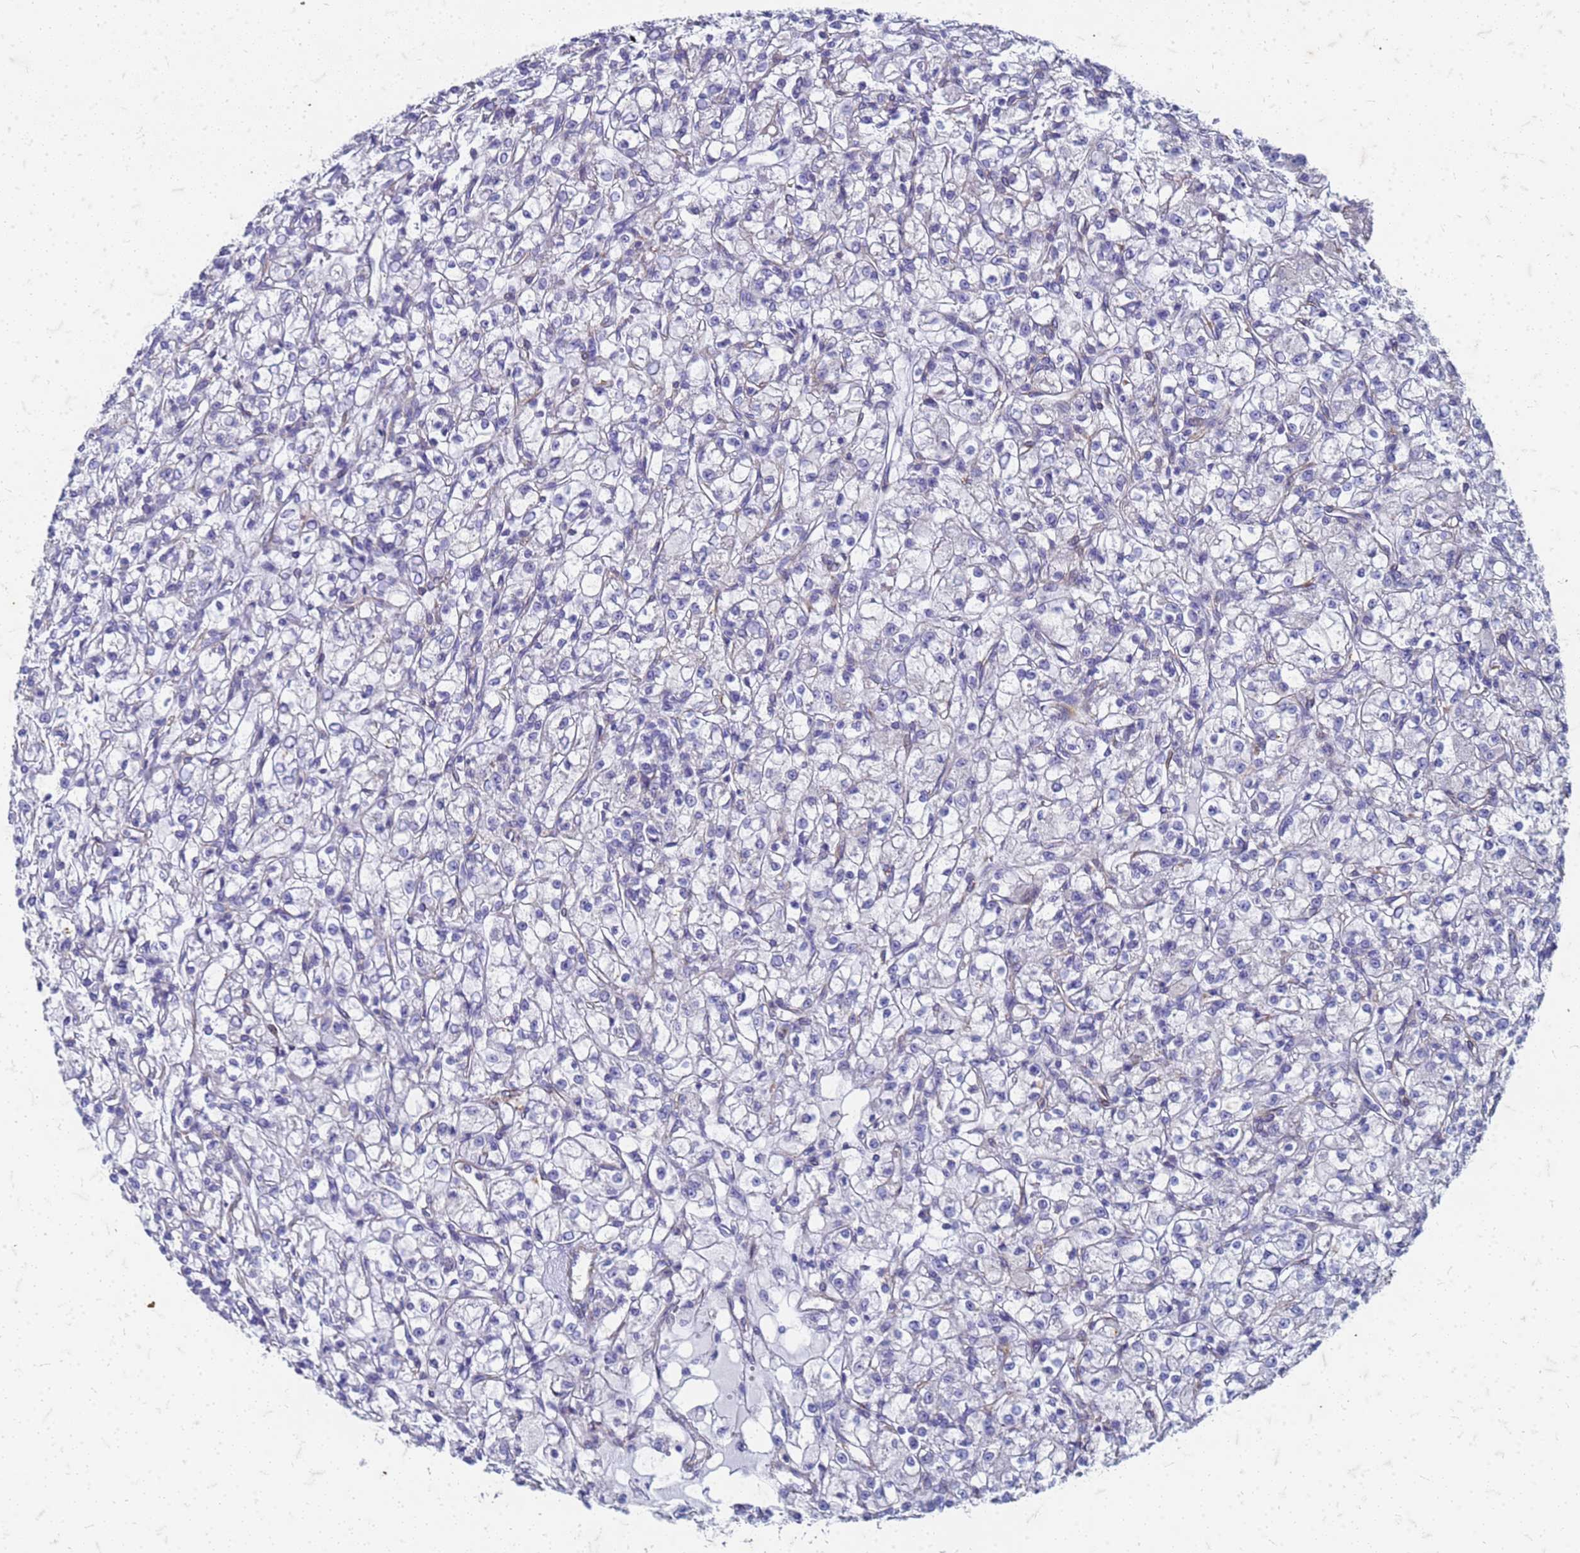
{"staining": {"intensity": "negative", "quantity": "none", "location": "none"}, "tissue": "renal cancer", "cell_type": "Tumor cells", "image_type": "cancer", "snomed": [{"axis": "morphology", "description": "Adenocarcinoma, NOS"}, {"axis": "topography", "description": "Kidney"}], "caption": "DAB (3,3'-diaminobenzidine) immunohistochemical staining of human adenocarcinoma (renal) demonstrates no significant staining in tumor cells.", "gene": "TRIM64B", "patient": {"sex": "female", "age": 59}}